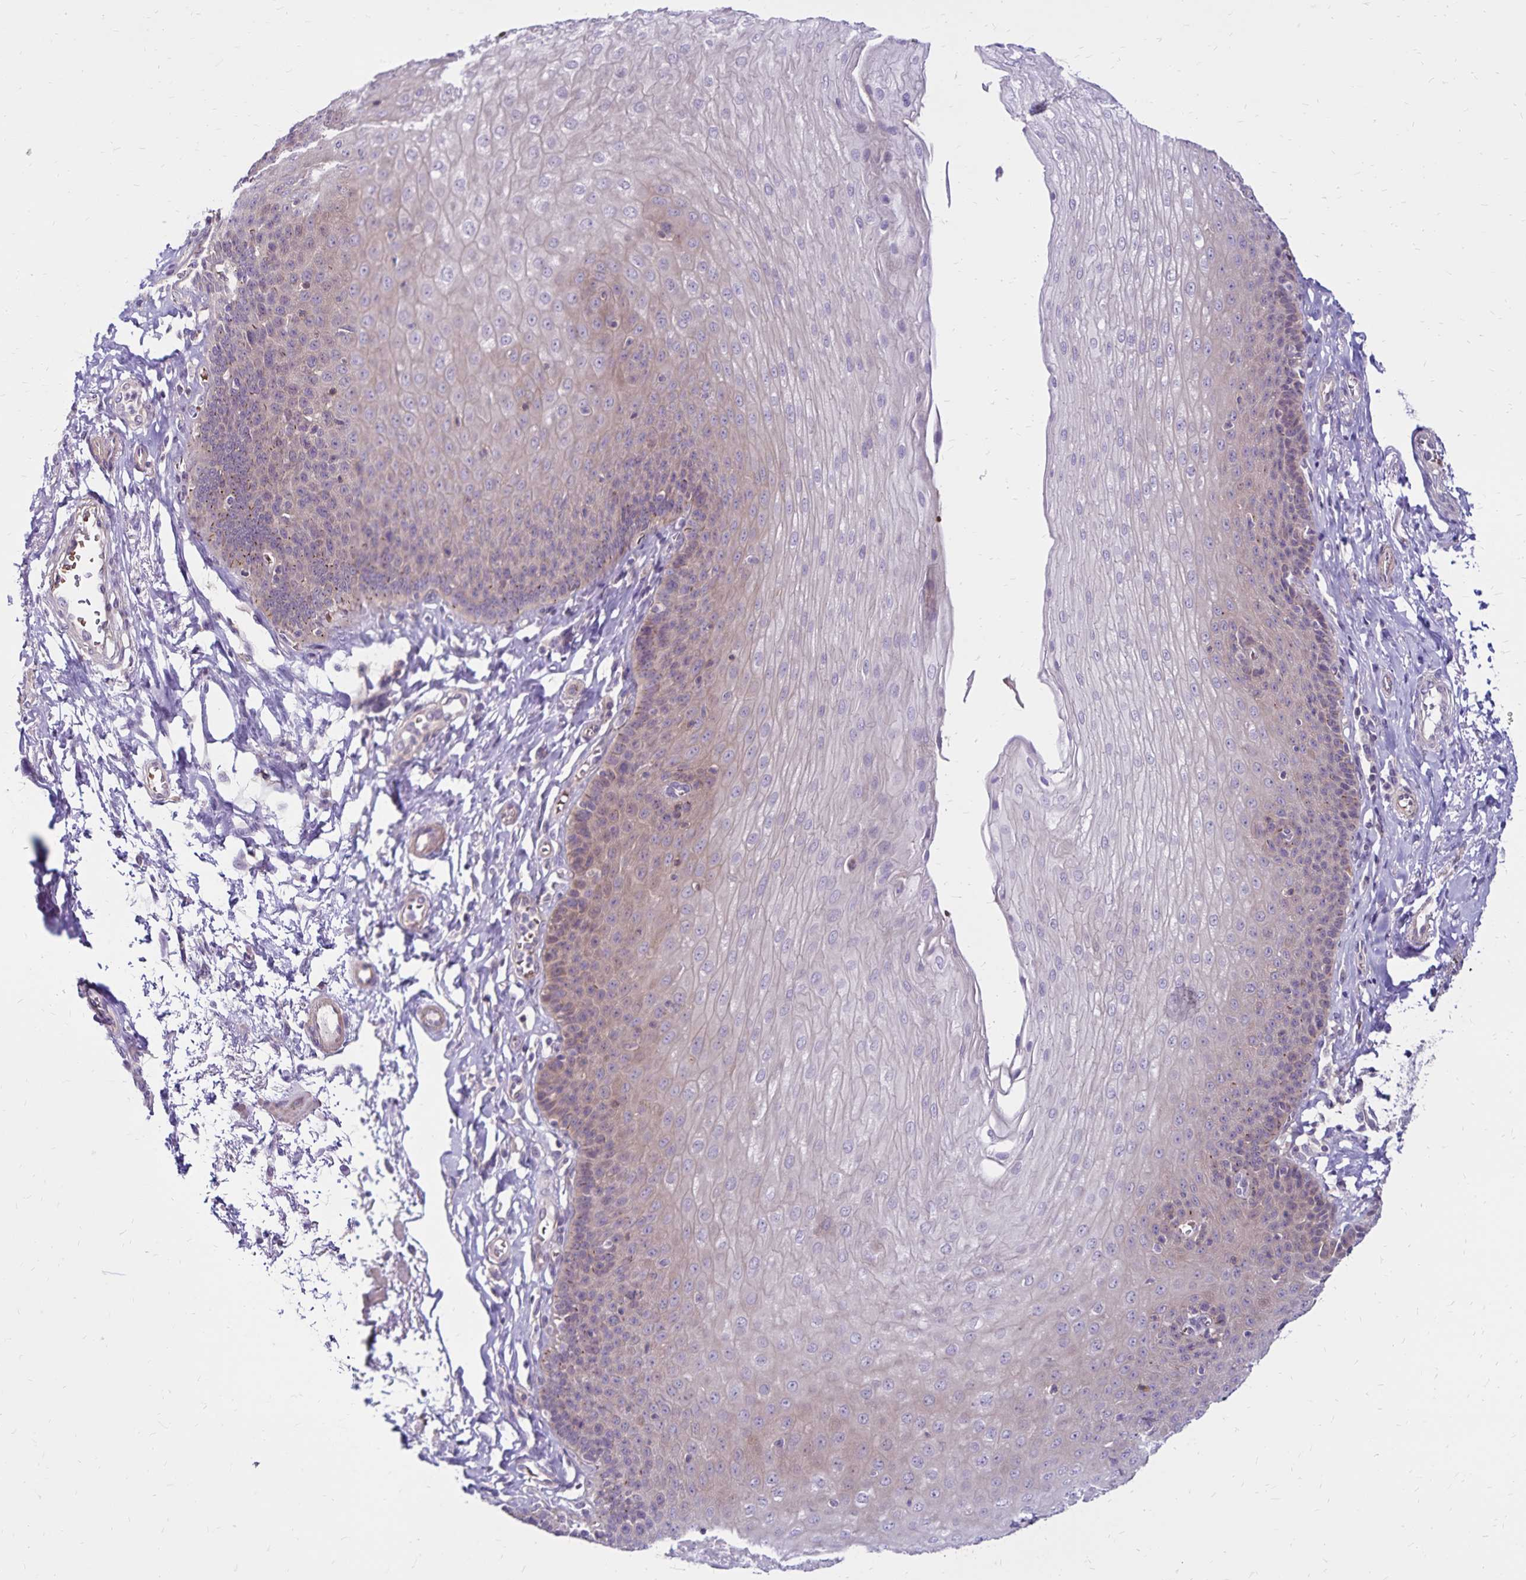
{"staining": {"intensity": "weak", "quantity": "<25%", "location": "cytoplasmic/membranous"}, "tissue": "esophagus", "cell_type": "Squamous epithelial cells", "image_type": "normal", "snomed": [{"axis": "morphology", "description": "Normal tissue, NOS"}, {"axis": "topography", "description": "Esophagus"}], "caption": "This is a micrograph of IHC staining of unremarkable esophagus, which shows no positivity in squamous epithelial cells. (DAB immunohistochemistry visualized using brightfield microscopy, high magnification).", "gene": "FSD1", "patient": {"sex": "female", "age": 81}}